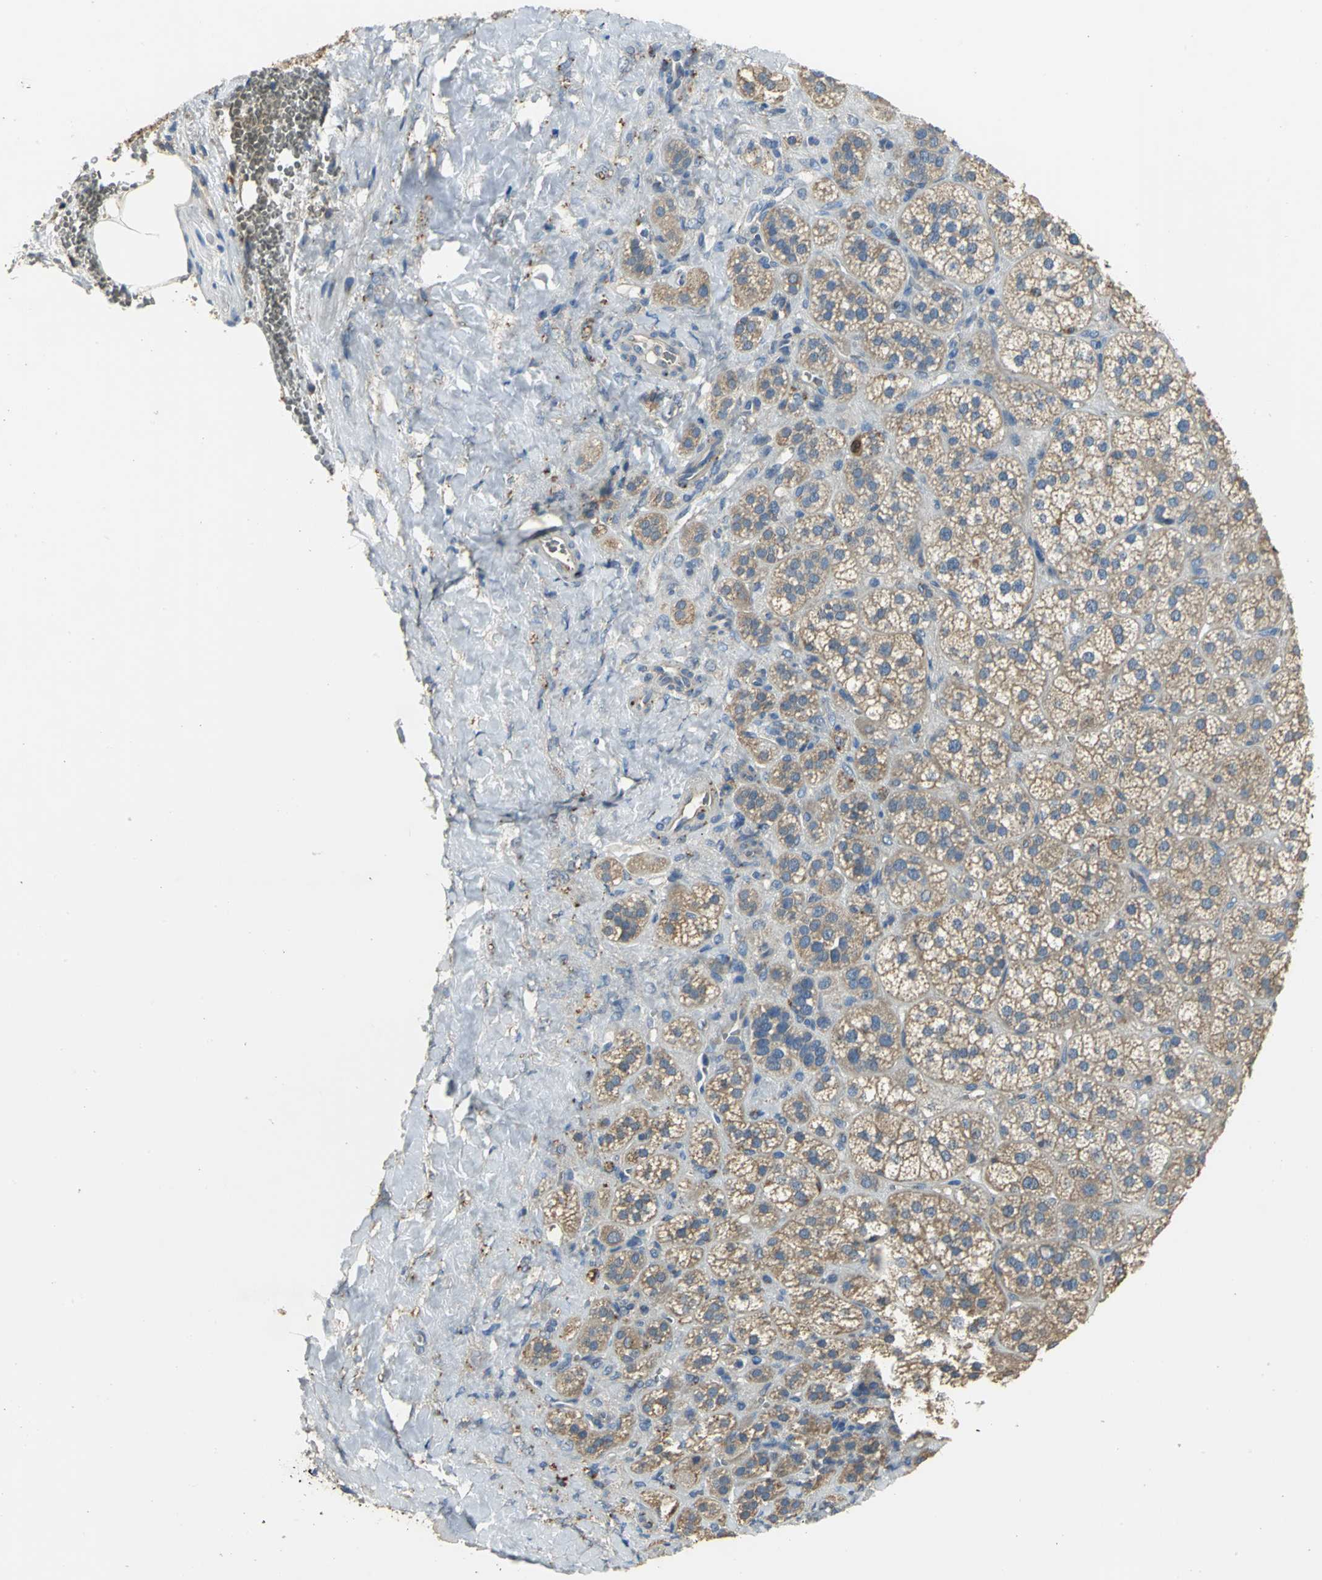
{"staining": {"intensity": "weak", "quantity": "25%-75%", "location": "cytoplasmic/membranous,nuclear"}, "tissue": "adrenal gland", "cell_type": "Glandular cells", "image_type": "normal", "snomed": [{"axis": "morphology", "description": "Normal tissue, NOS"}, {"axis": "topography", "description": "Adrenal gland"}], "caption": "Protein staining by IHC shows weak cytoplasmic/membranous,nuclear staining in approximately 25%-75% of glandular cells in normal adrenal gland.", "gene": "DIAPH2", "patient": {"sex": "female", "age": 71}}